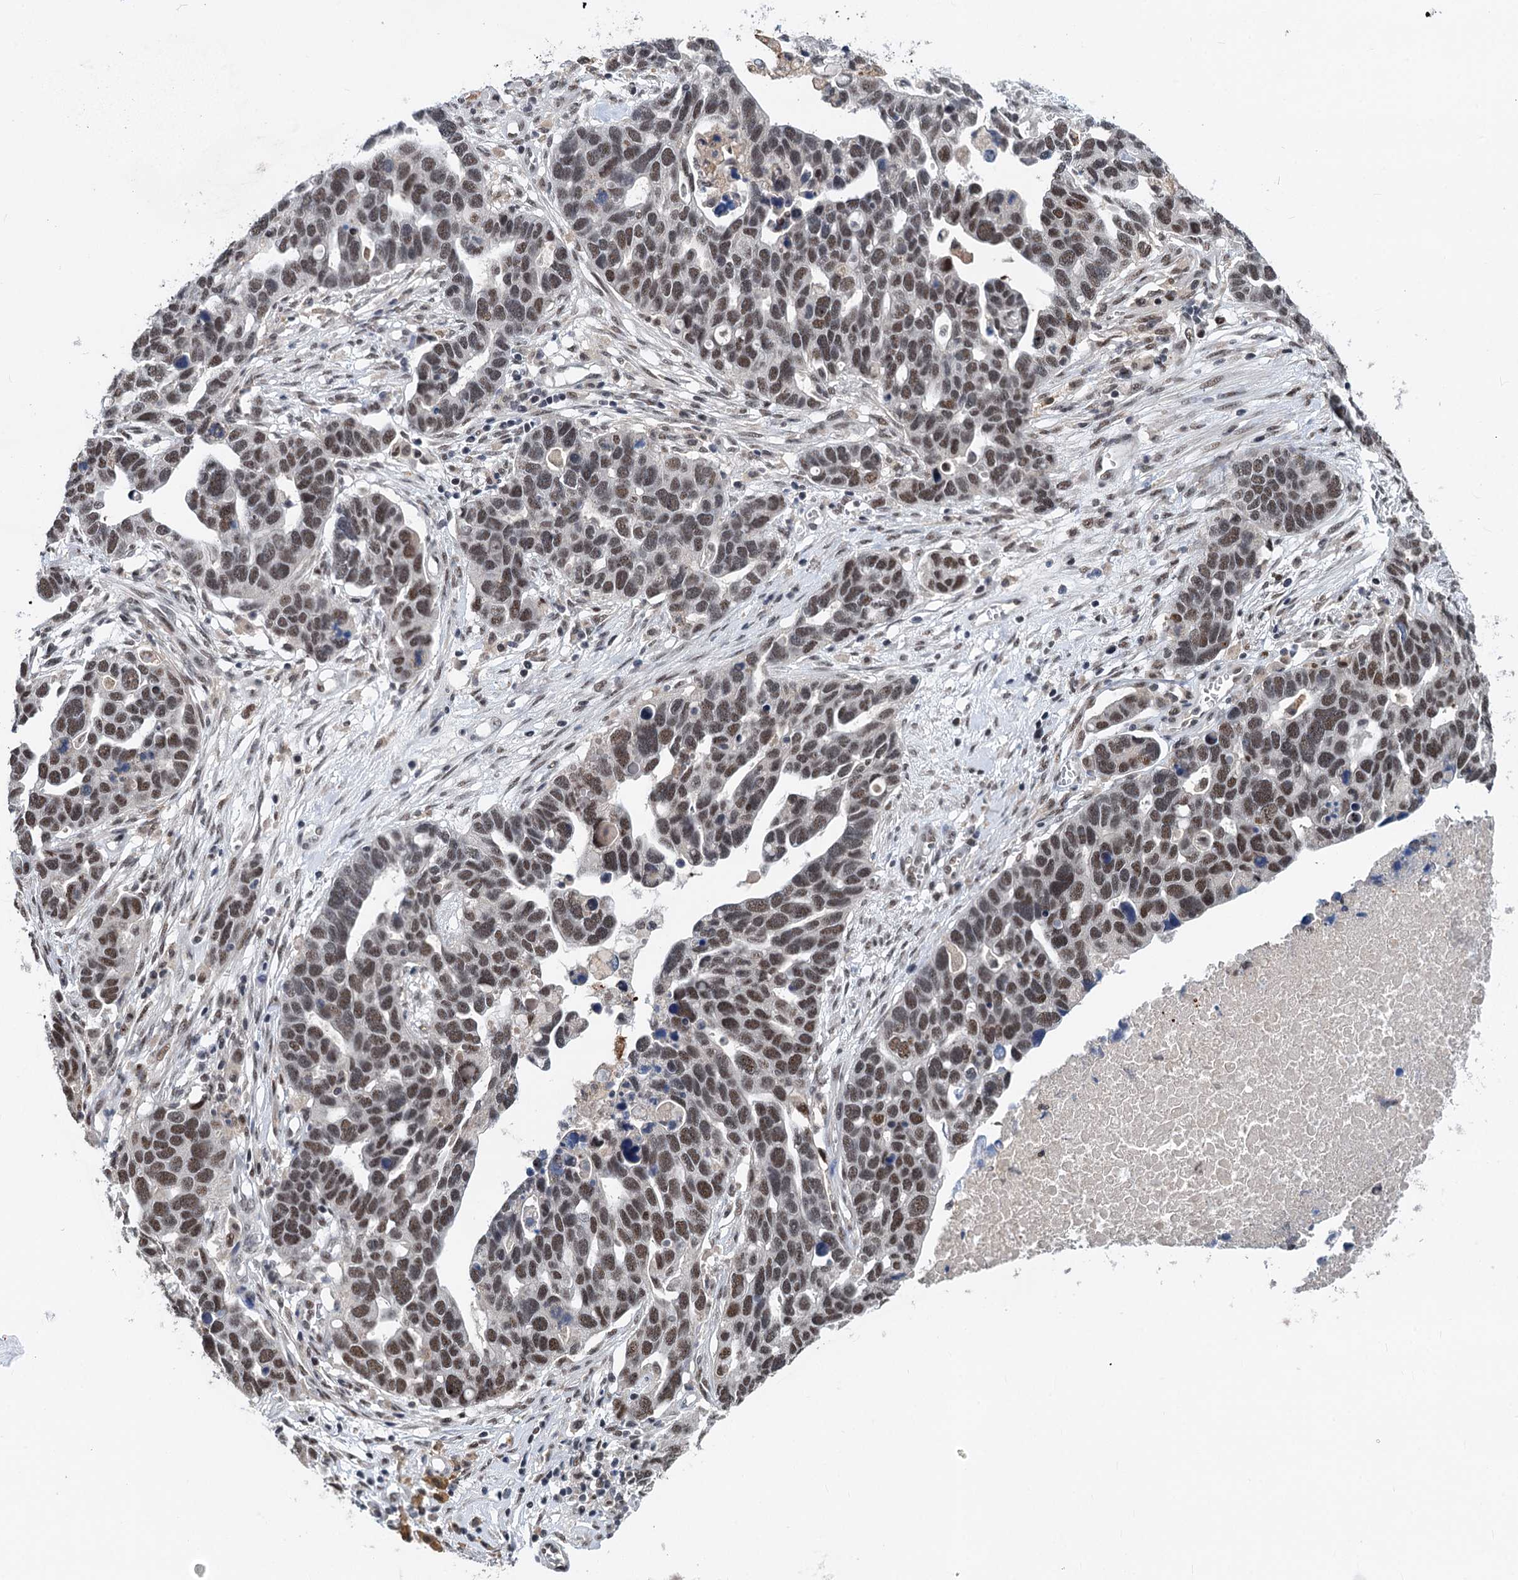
{"staining": {"intensity": "weak", "quantity": "<25%", "location": "nuclear"}, "tissue": "ovarian cancer", "cell_type": "Tumor cells", "image_type": "cancer", "snomed": [{"axis": "morphology", "description": "Cystadenocarcinoma, serous, NOS"}, {"axis": "topography", "description": "Ovary"}], "caption": "Image shows no protein staining in tumor cells of ovarian serous cystadenocarcinoma tissue.", "gene": "PHF8", "patient": {"sex": "female", "age": 54}}